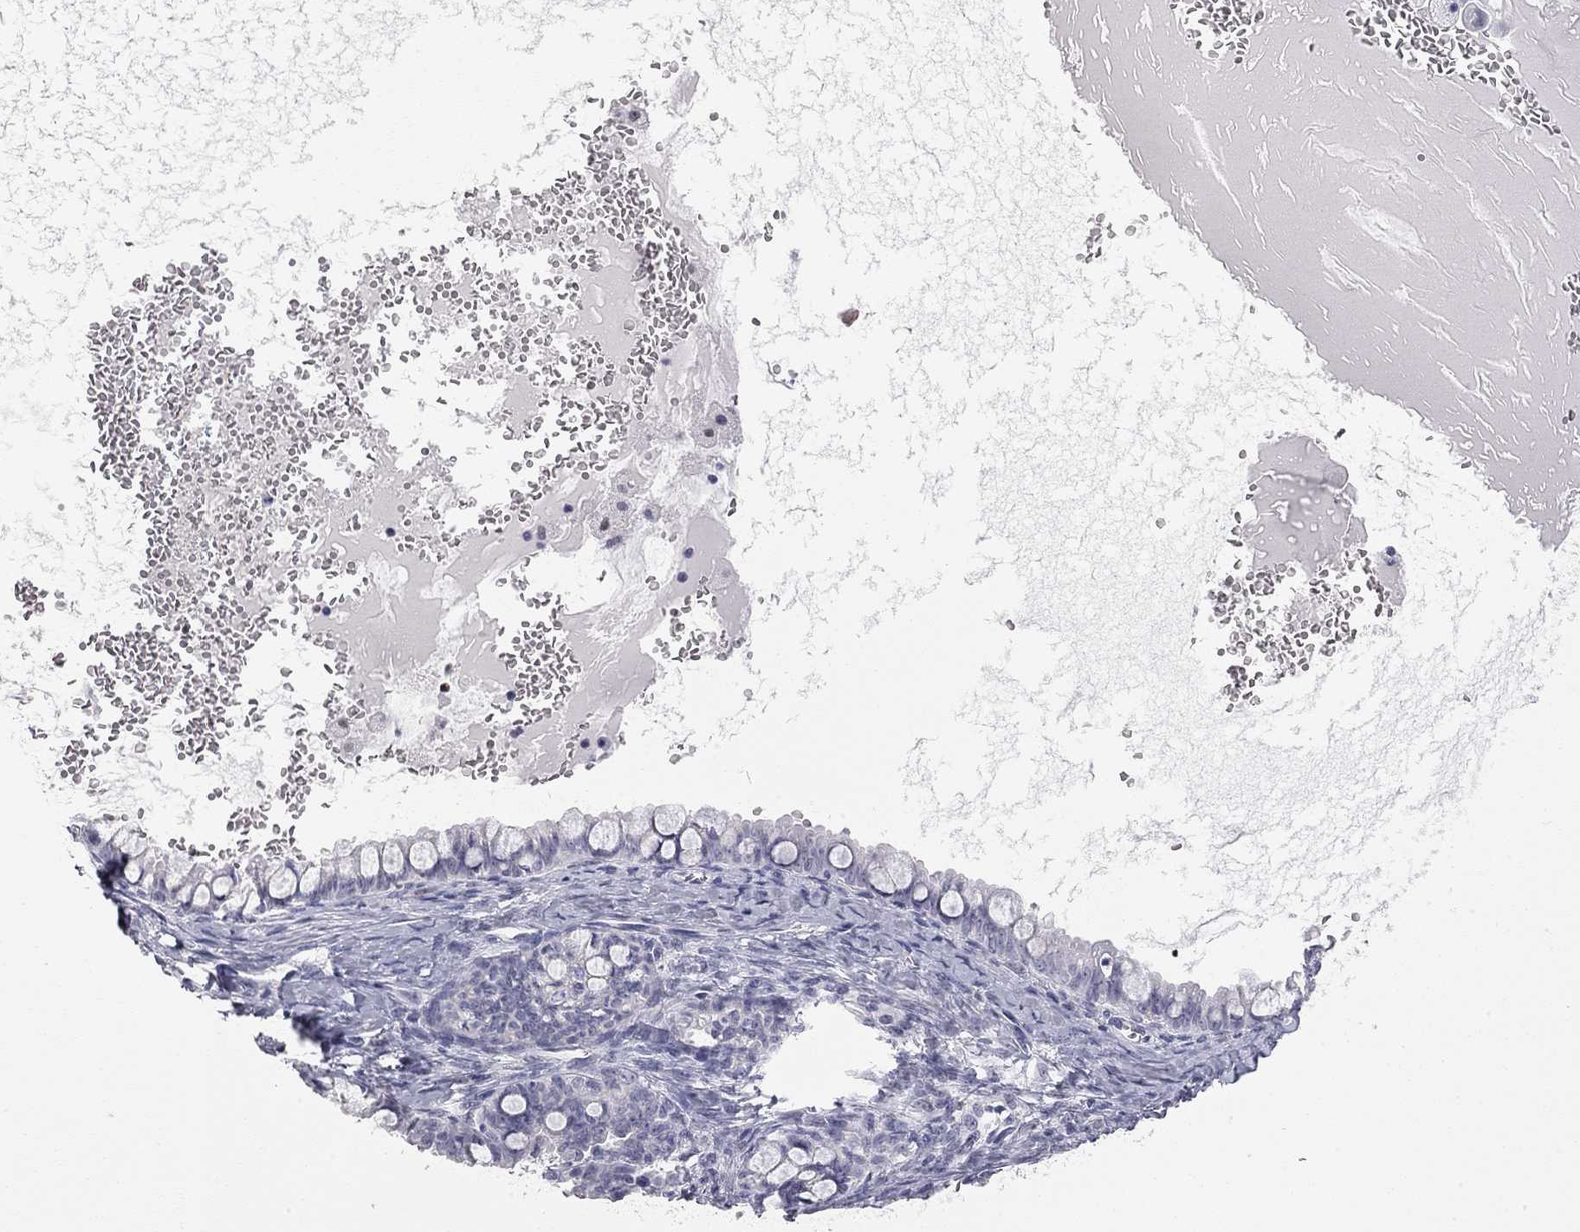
{"staining": {"intensity": "negative", "quantity": "none", "location": "none"}, "tissue": "ovarian cancer", "cell_type": "Tumor cells", "image_type": "cancer", "snomed": [{"axis": "morphology", "description": "Cystadenocarcinoma, mucinous, NOS"}, {"axis": "topography", "description": "Ovary"}], "caption": "Immunohistochemistry photomicrograph of ovarian cancer (mucinous cystadenocarcinoma) stained for a protein (brown), which displays no expression in tumor cells. The staining is performed using DAB (3,3'-diaminobenzidine) brown chromogen with nuclei counter-stained in using hematoxylin.", "gene": "AK8", "patient": {"sex": "female", "age": 63}}